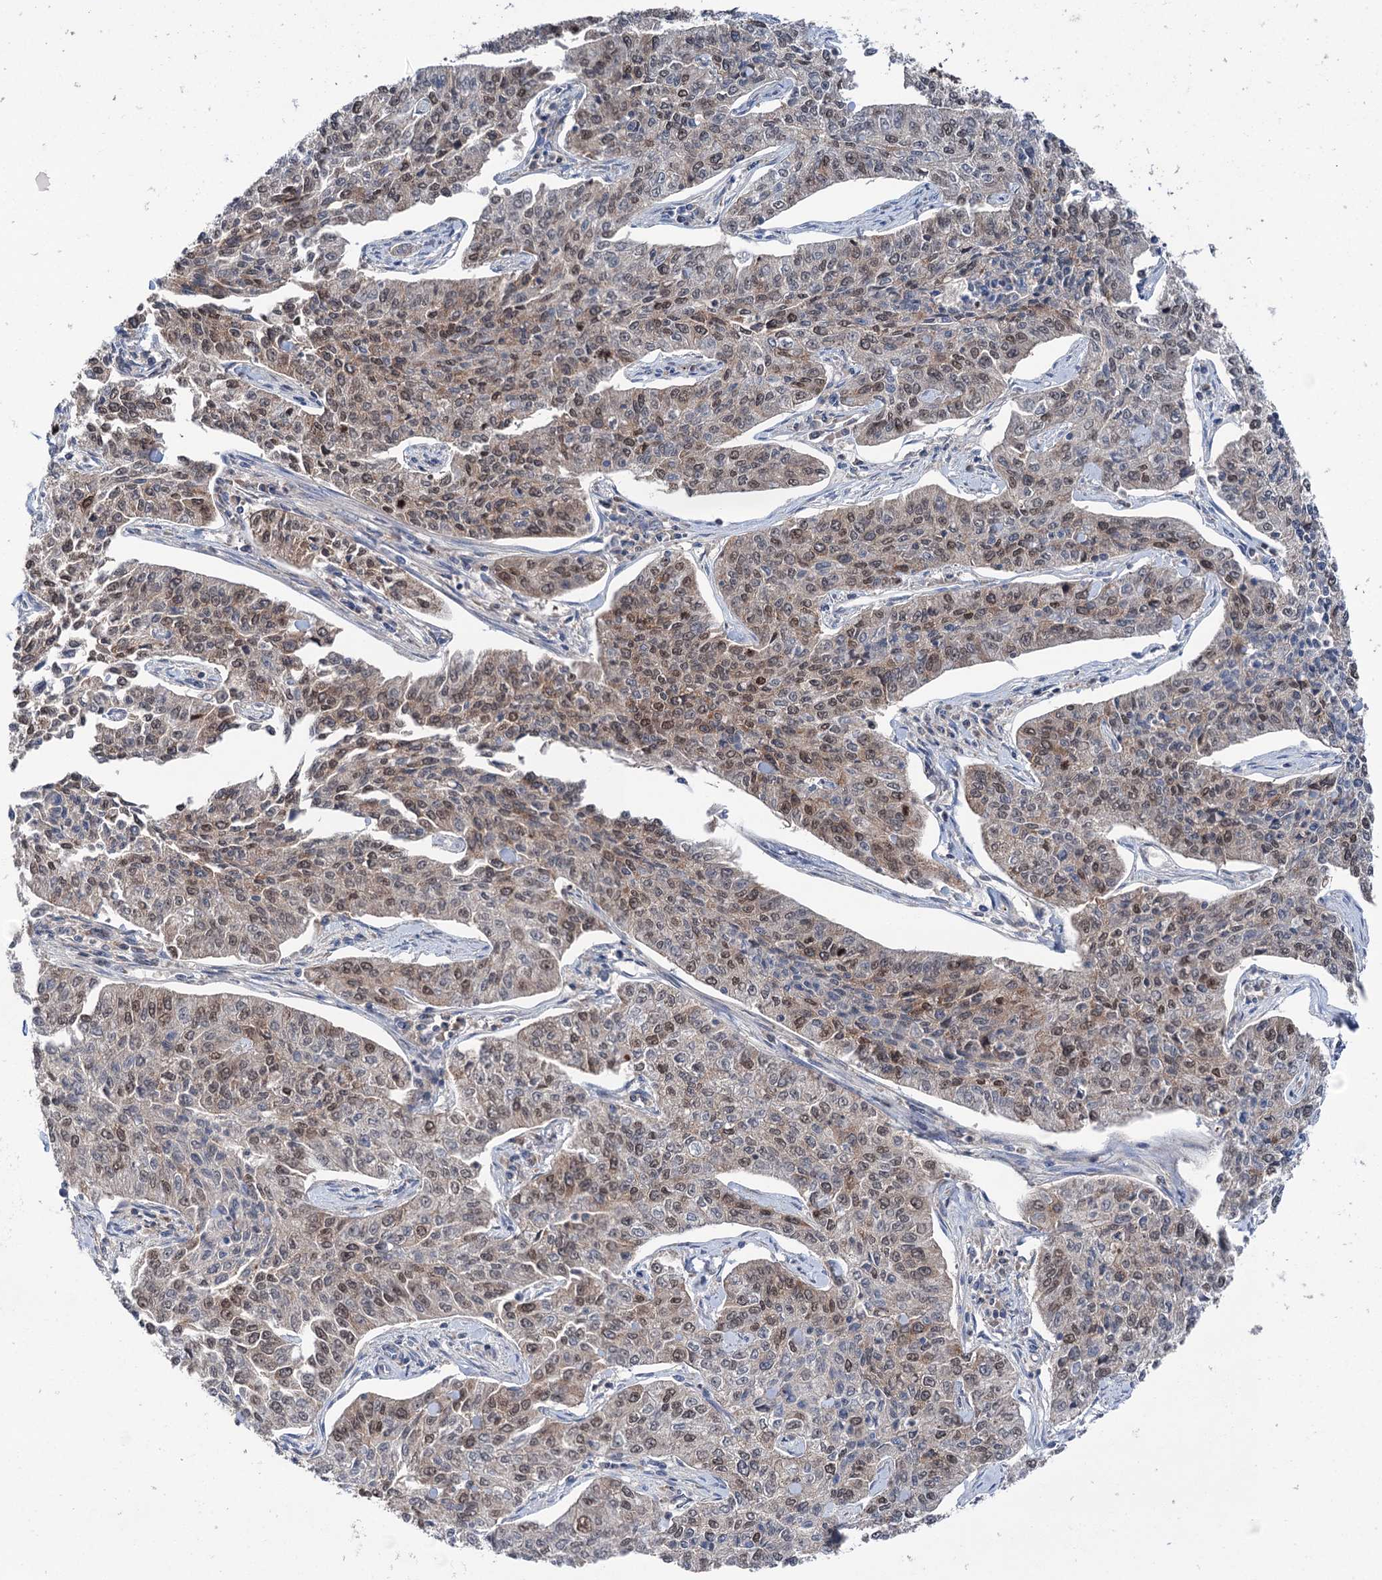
{"staining": {"intensity": "moderate", "quantity": ">75%", "location": "nuclear"}, "tissue": "cervical cancer", "cell_type": "Tumor cells", "image_type": "cancer", "snomed": [{"axis": "morphology", "description": "Squamous cell carcinoma, NOS"}, {"axis": "topography", "description": "Cervix"}], "caption": "An immunohistochemistry image of tumor tissue is shown. Protein staining in brown highlights moderate nuclear positivity in cervical squamous cell carcinoma within tumor cells.", "gene": "NCAPD2", "patient": {"sex": "female", "age": 35}}